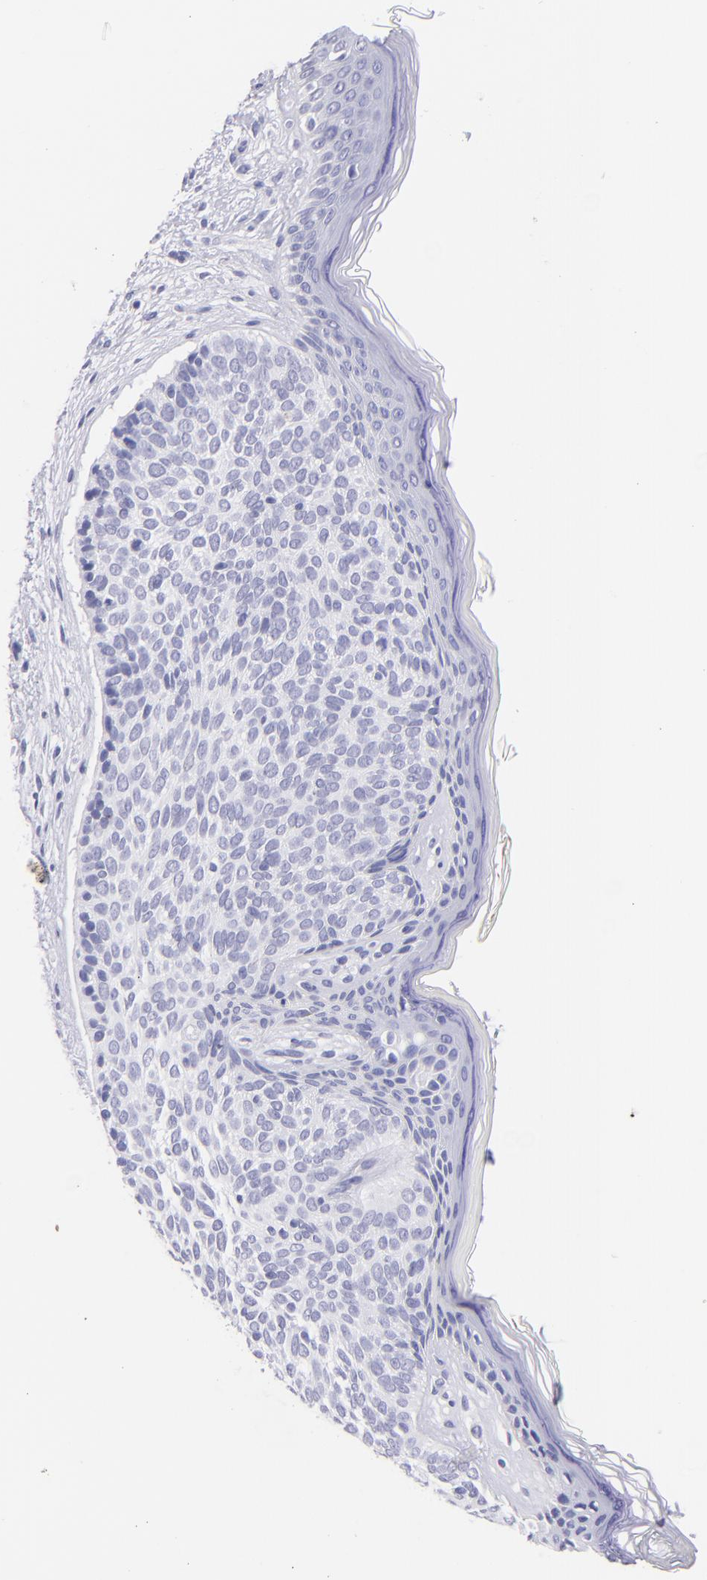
{"staining": {"intensity": "negative", "quantity": "none", "location": "none"}, "tissue": "skin cancer", "cell_type": "Tumor cells", "image_type": "cancer", "snomed": [{"axis": "morphology", "description": "Basal cell carcinoma"}, {"axis": "topography", "description": "Skin"}], "caption": "The immunohistochemistry micrograph has no significant staining in tumor cells of skin basal cell carcinoma tissue. (DAB IHC with hematoxylin counter stain).", "gene": "PIP", "patient": {"sex": "female", "age": 78}}